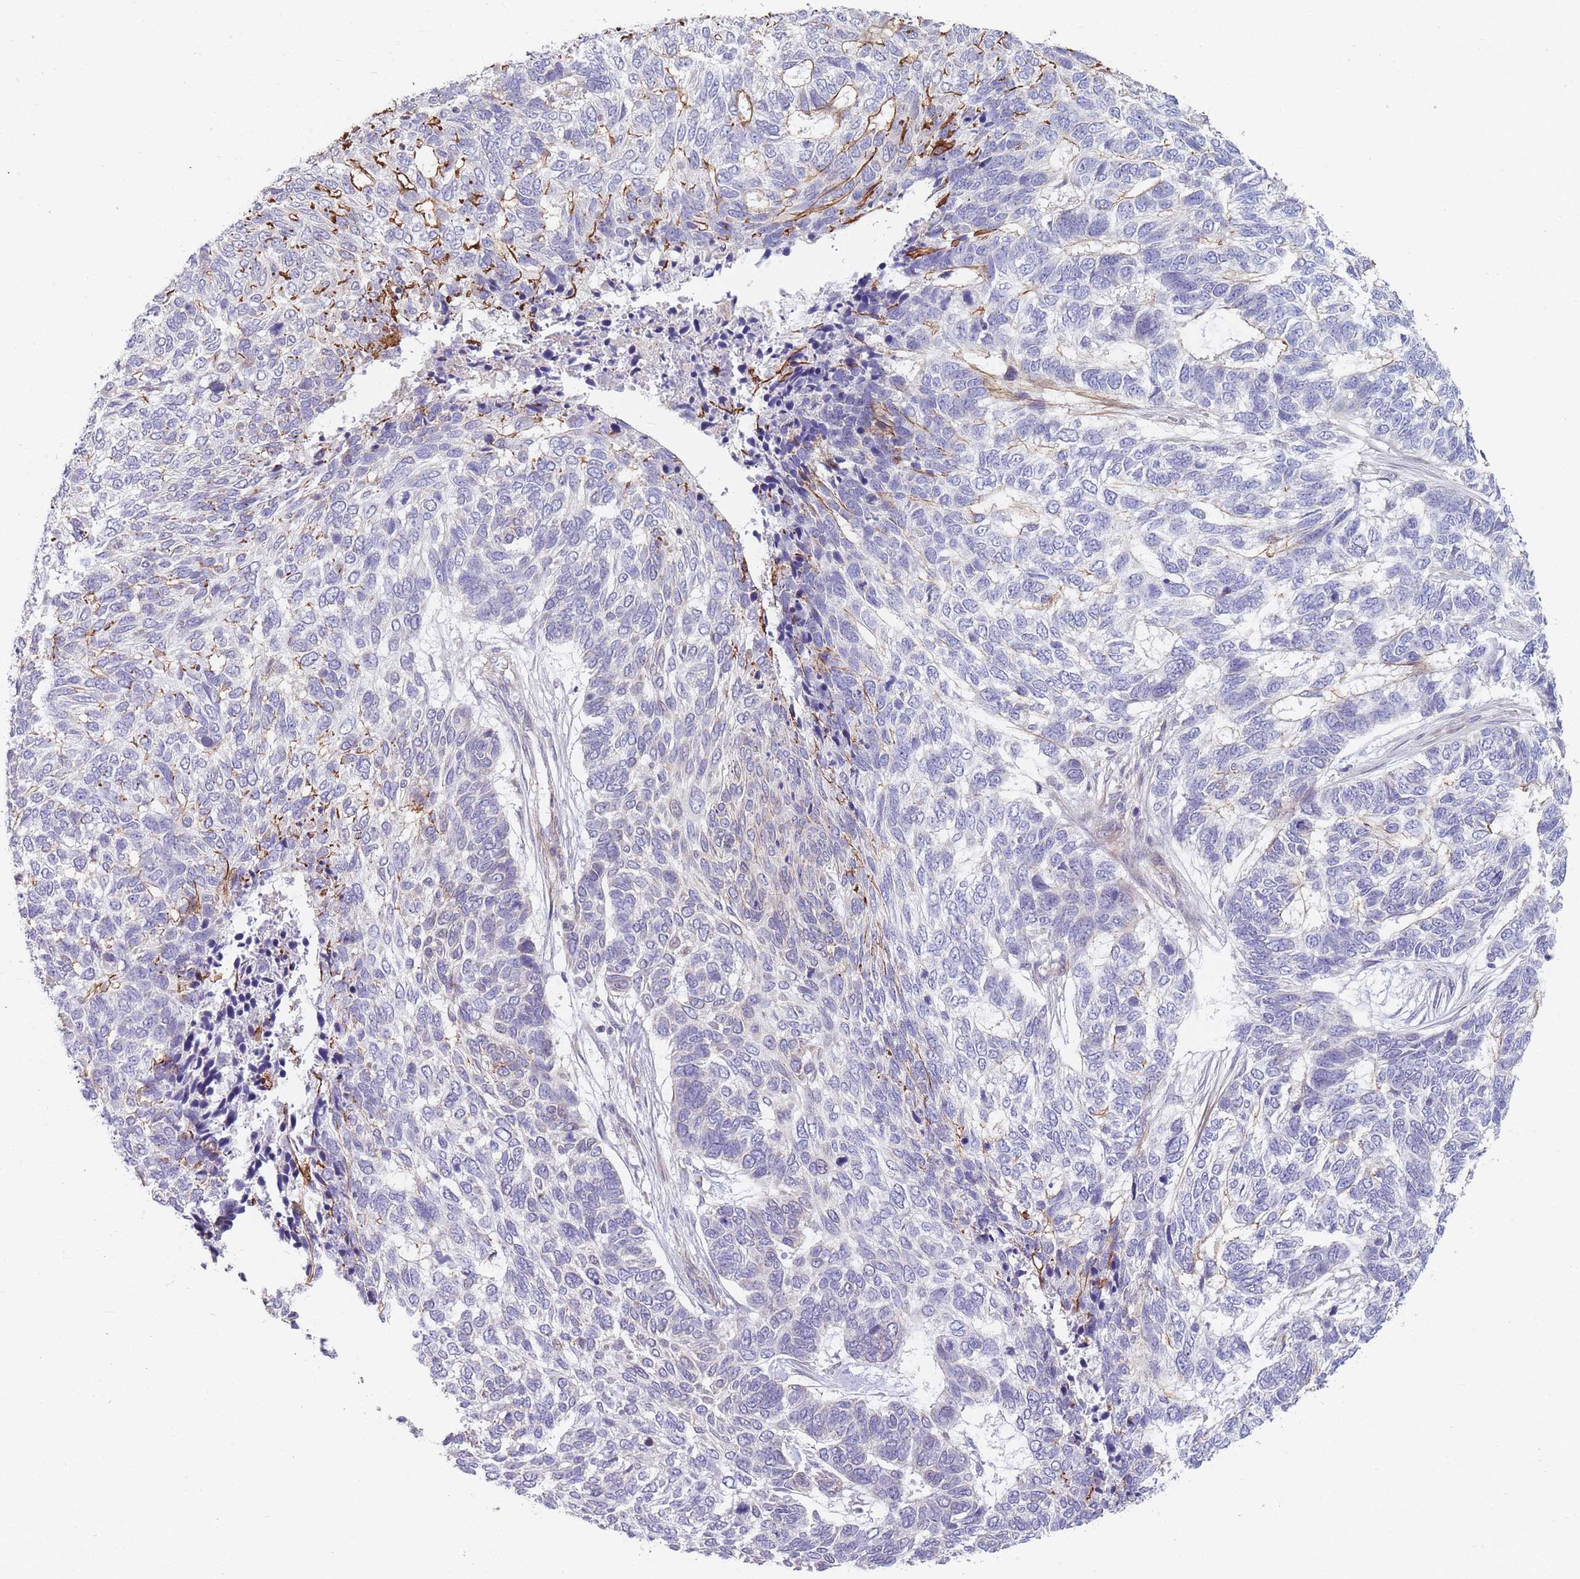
{"staining": {"intensity": "negative", "quantity": "none", "location": "none"}, "tissue": "skin cancer", "cell_type": "Tumor cells", "image_type": "cancer", "snomed": [{"axis": "morphology", "description": "Basal cell carcinoma"}, {"axis": "topography", "description": "Skin"}], "caption": "DAB (3,3'-diaminobenzidine) immunohistochemical staining of human skin cancer reveals no significant positivity in tumor cells. The staining is performed using DAB (3,3'-diaminobenzidine) brown chromogen with nuclei counter-stained in using hematoxylin.", "gene": "SMPD4", "patient": {"sex": "female", "age": 65}}